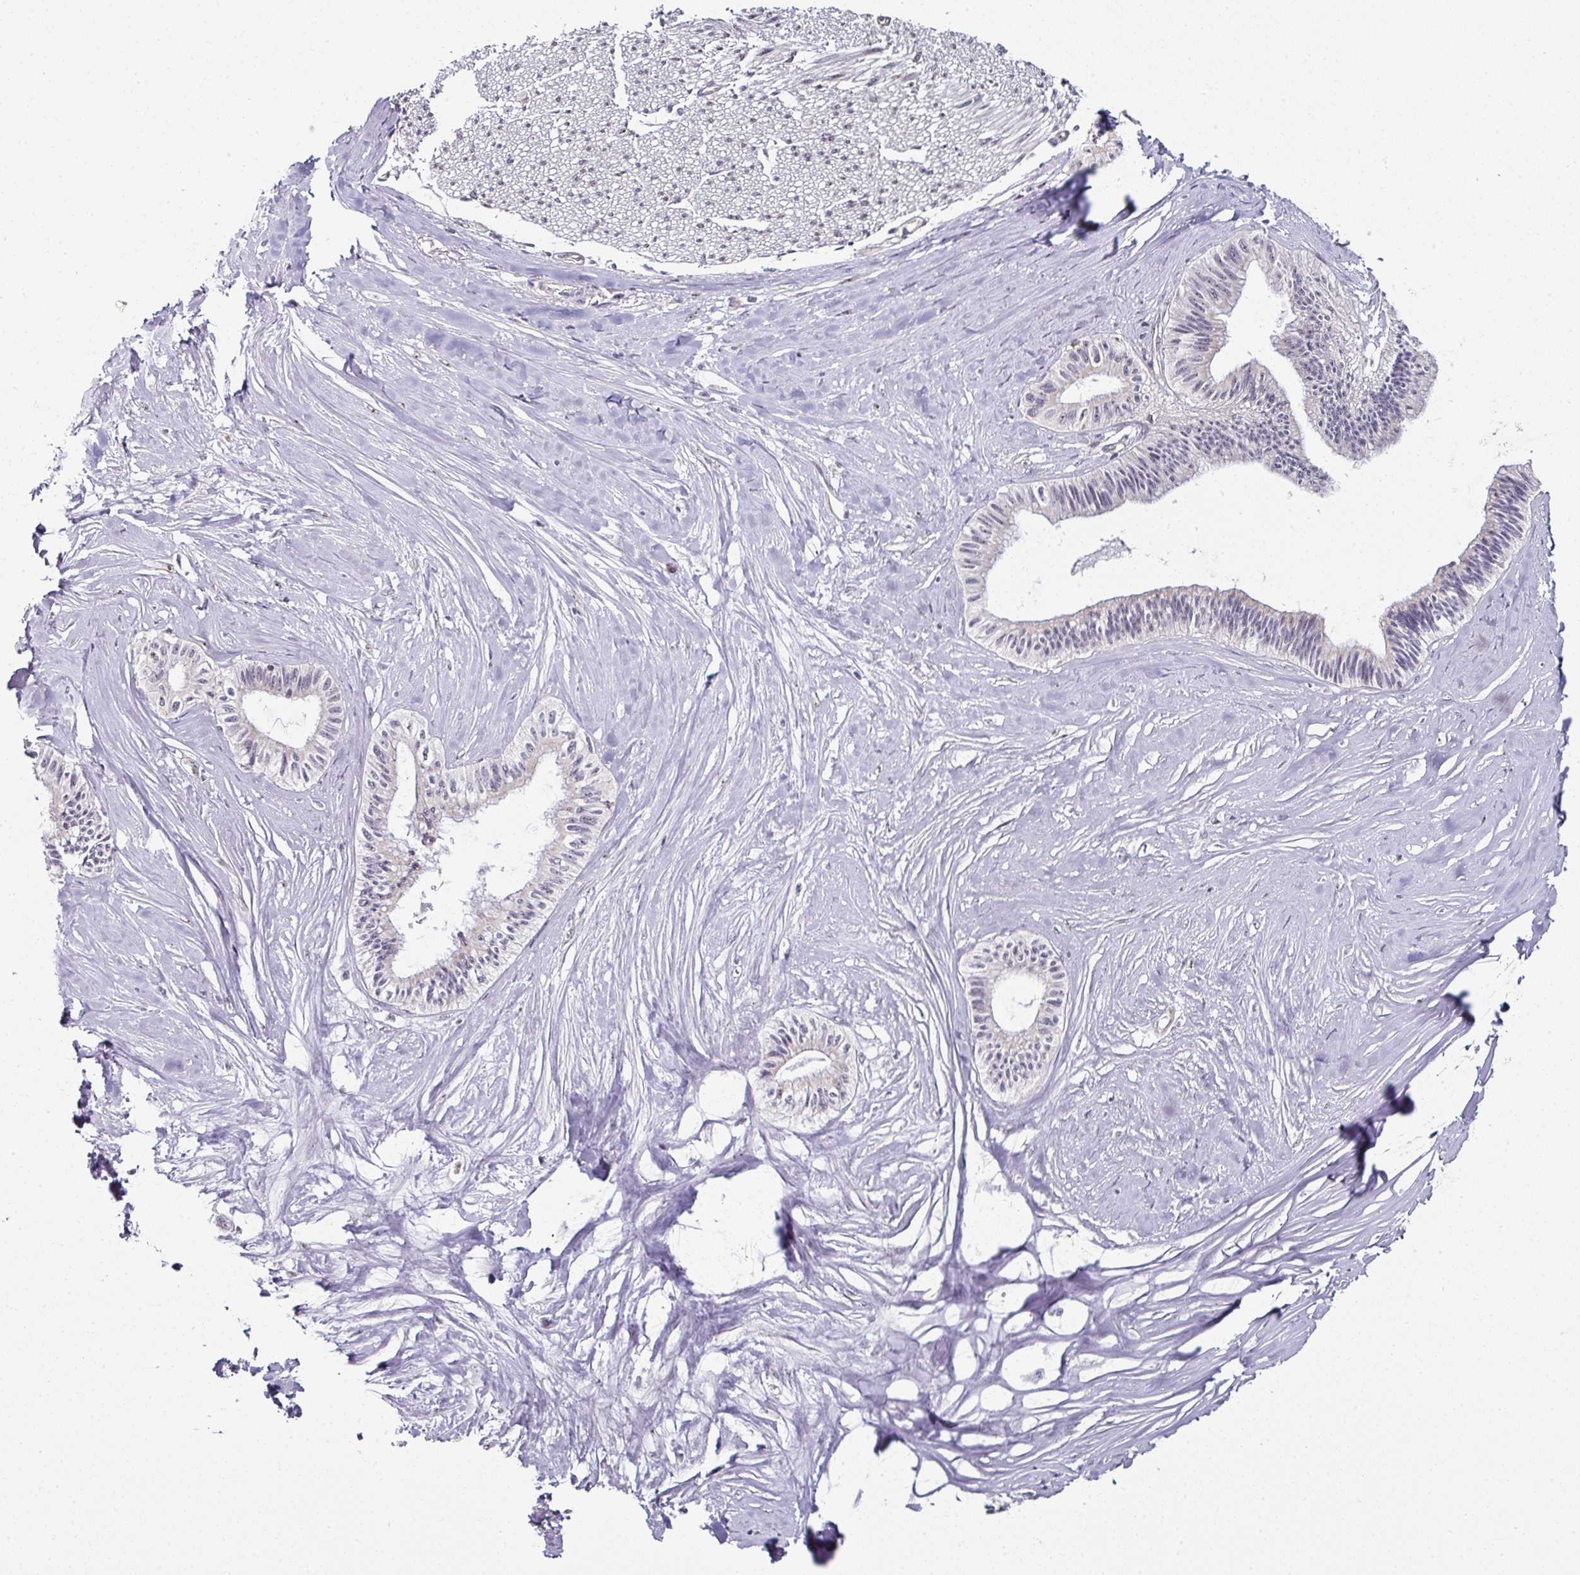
{"staining": {"intensity": "negative", "quantity": "none", "location": "none"}, "tissue": "pancreatic cancer", "cell_type": "Tumor cells", "image_type": "cancer", "snomed": [{"axis": "morphology", "description": "Adenocarcinoma, NOS"}, {"axis": "topography", "description": "Pancreas"}], "caption": "Tumor cells are negative for protein expression in human pancreatic adenocarcinoma.", "gene": "NACC2", "patient": {"sex": "male", "age": 71}}